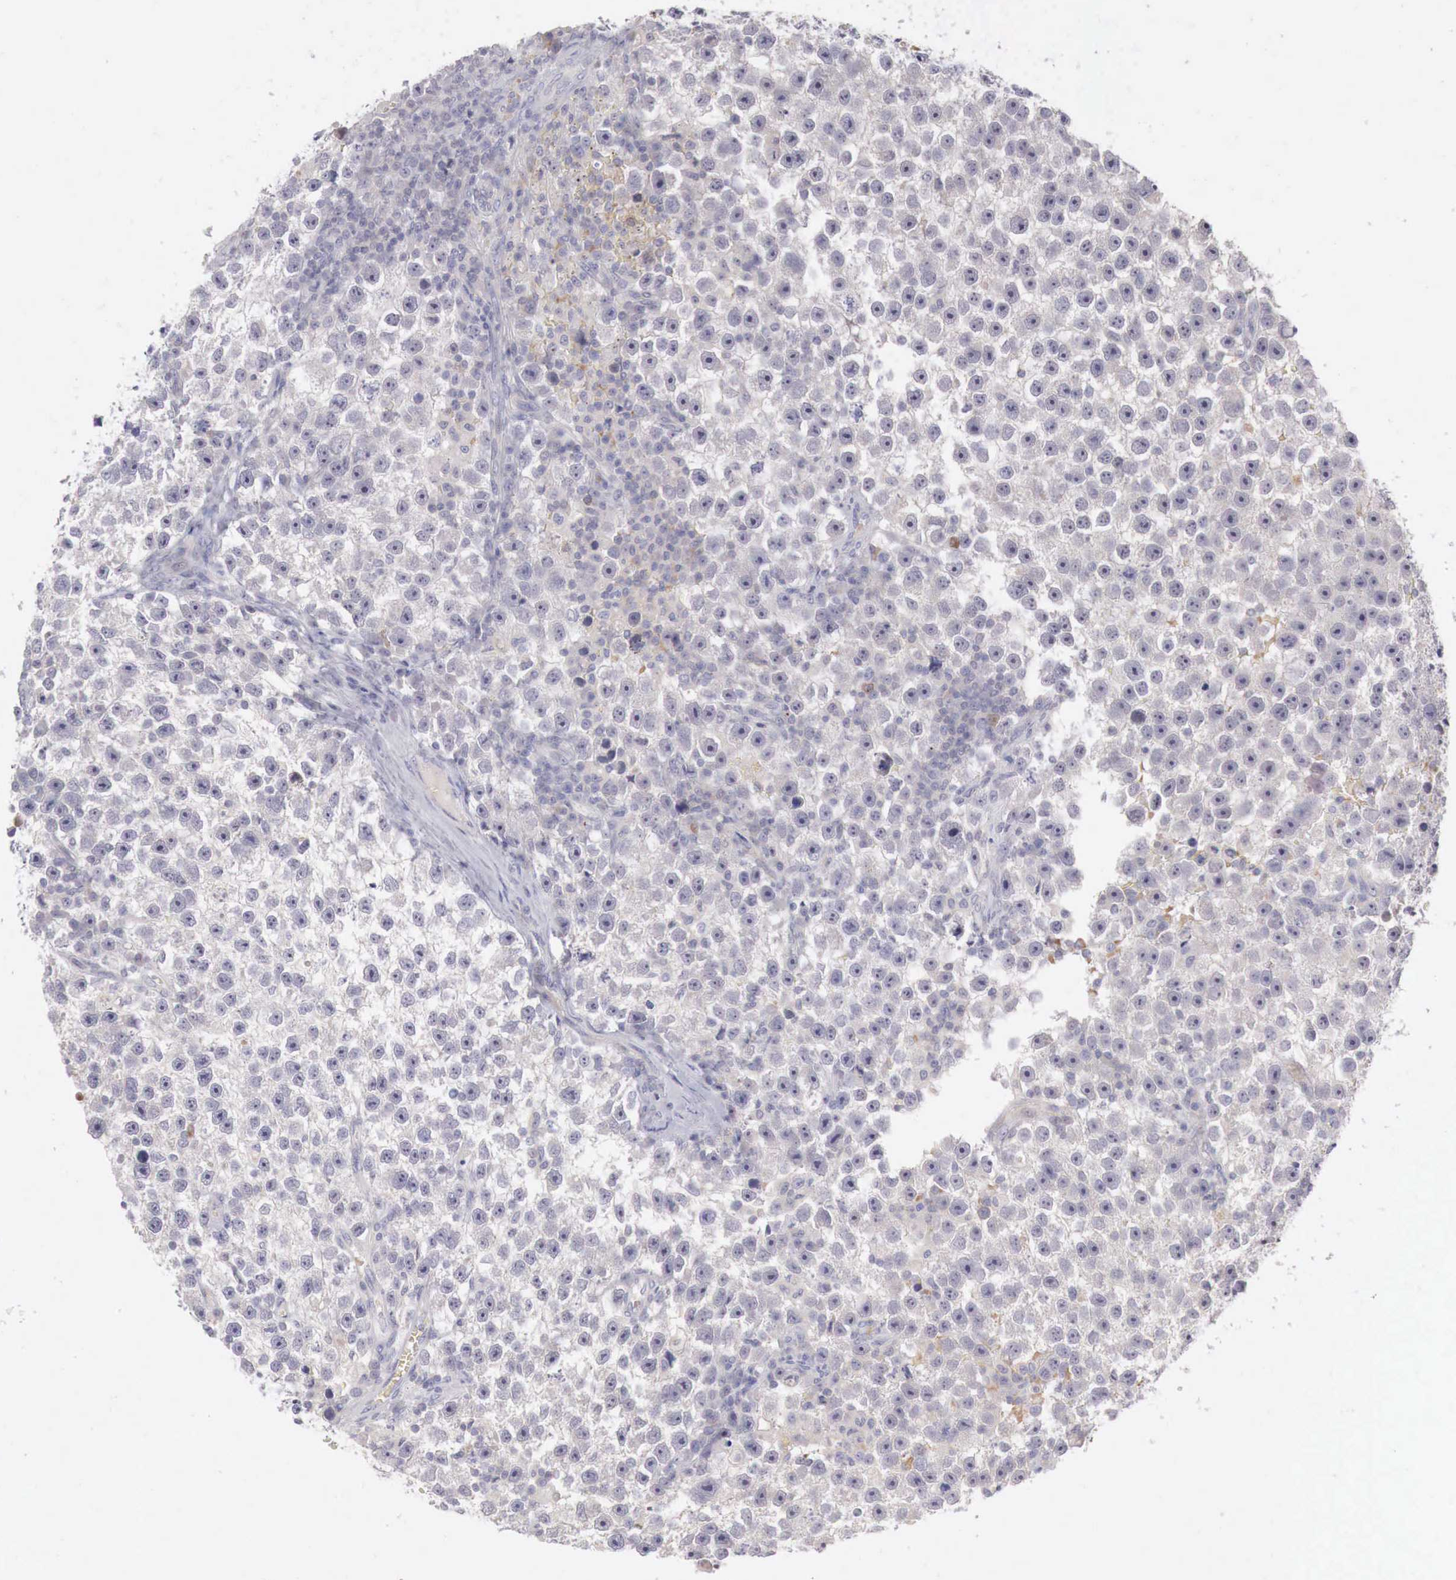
{"staining": {"intensity": "negative", "quantity": "none", "location": "none"}, "tissue": "testis cancer", "cell_type": "Tumor cells", "image_type": "cancer", "snomed": [{"axis": "morphology", "description": "Seminoma, NOS"}, {"axis": "topography", "description": "Testis"}], "caption": "This is an IHC histopathology image of human seminoma (testis). There is no expression in tumor cells.", "gene": "GATA1", "patient": {"sex": "male", "age": 33}}